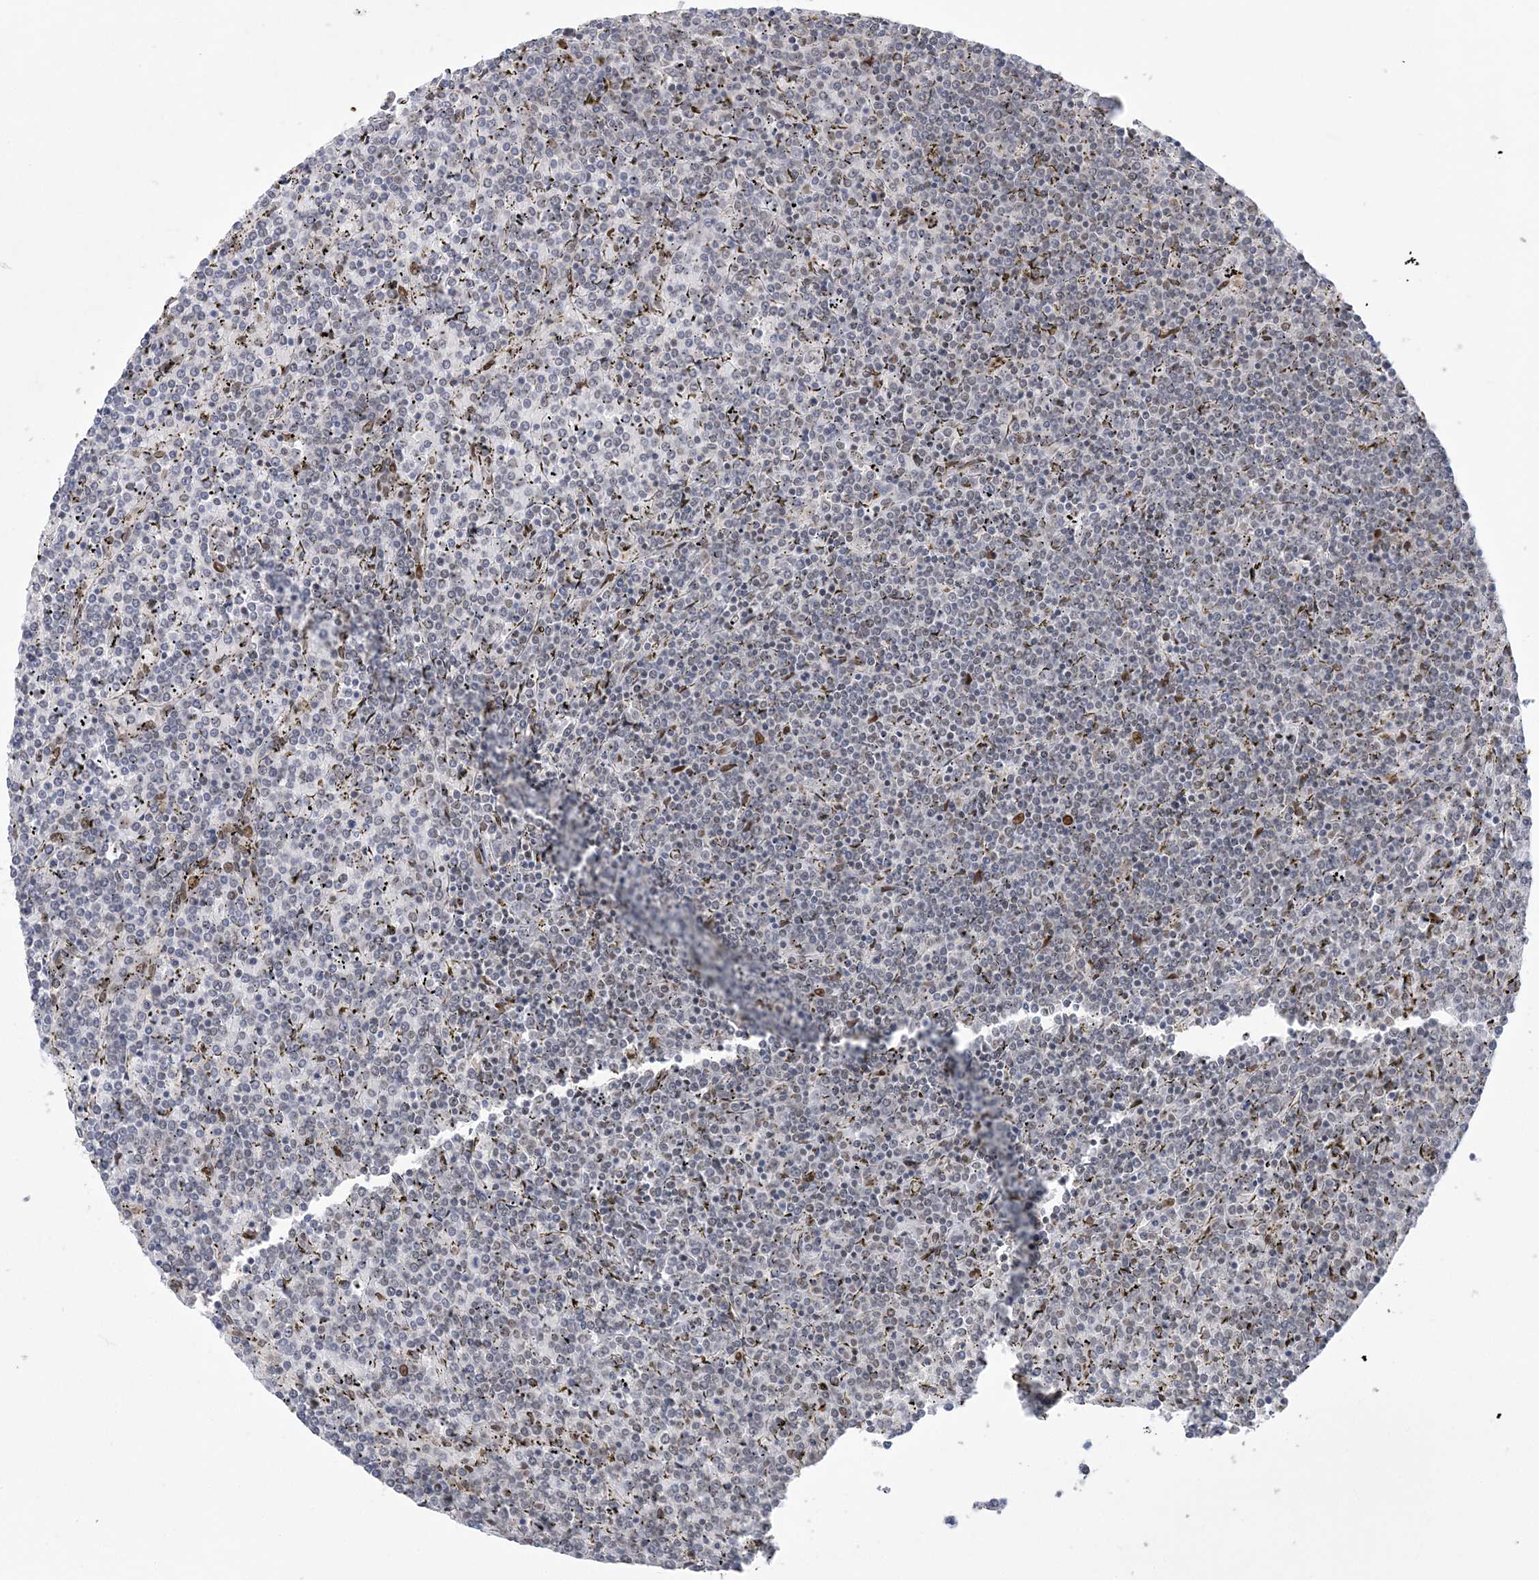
{"staining": {"intensity": "negative", "quantity": "none", "location": "none"}, "tissue": "lymphoma", "cell_type": "Tumor cells", "image_type": "cancer", "snomed": [{"axis": "morphology", "description": "Malignant lymphoma, non-Hodgkin's type, Low grade"}, {"axis": "topography", "description": "Spleen"}], "caption": "Lymphoma stained for a protein using immunohistochemistry (IHC) exhibits no positivity tumor cells.", "gene": "WAC", "patient": {"sex": "female", "age": 19}}